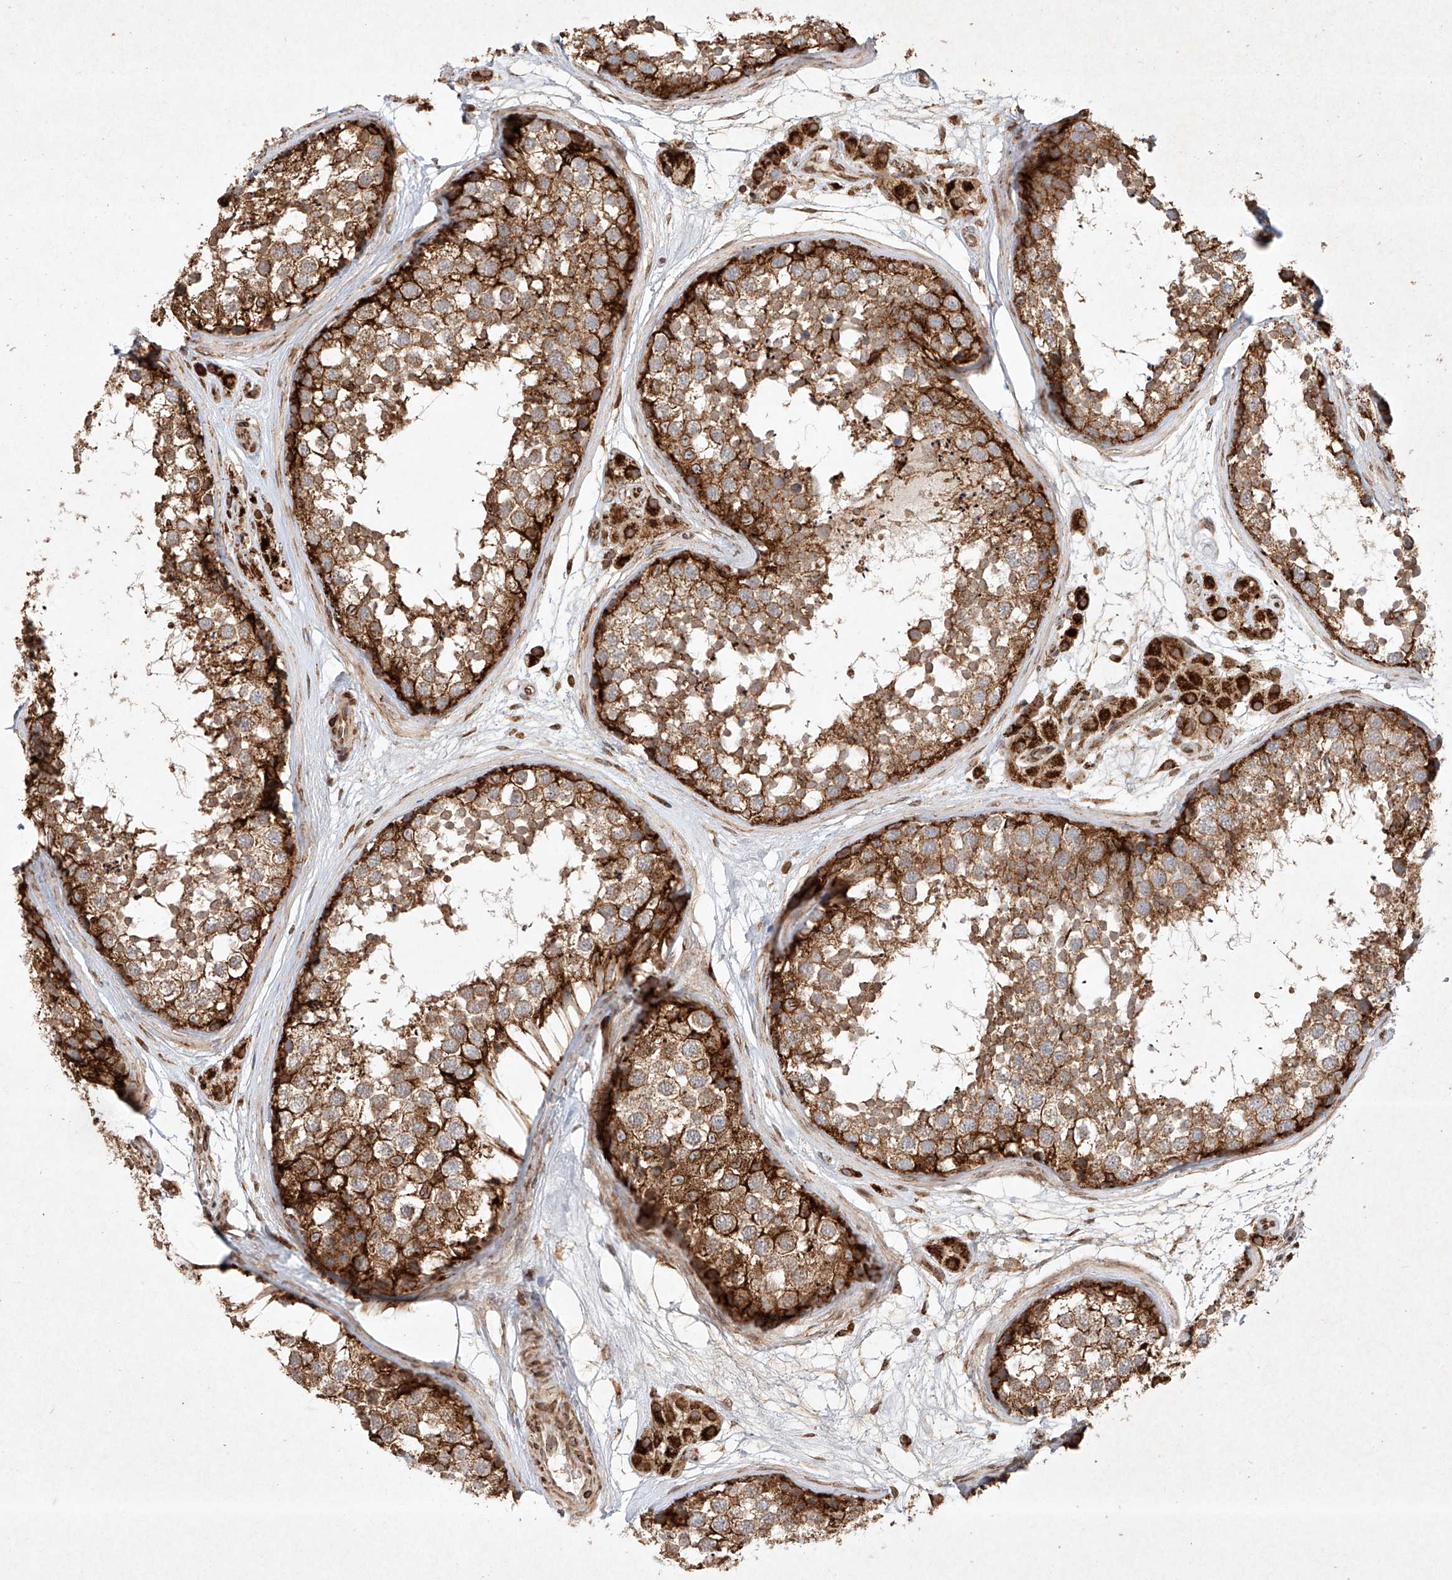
{"staining": {"intensity": "strong", "quantity": ">75%", "location": "cytoplasmic/membranous"}, "tissue": "testis", "cell_type": "Cells in seminiferous ducts", "image_type": "normal", "snomed": [{"axis": "morphology", "description": "Normal tissue, NOS"}, {"axis": "topography", "description": "Testis"}], "caption": "Cells in seminiferous ducts display high levels of strong cytoplasmic/membranous positivity in approximately >75% of cells in benign testis.", "gene": "SEMA3B", "patient": {"sex": "male", "age": 56}}